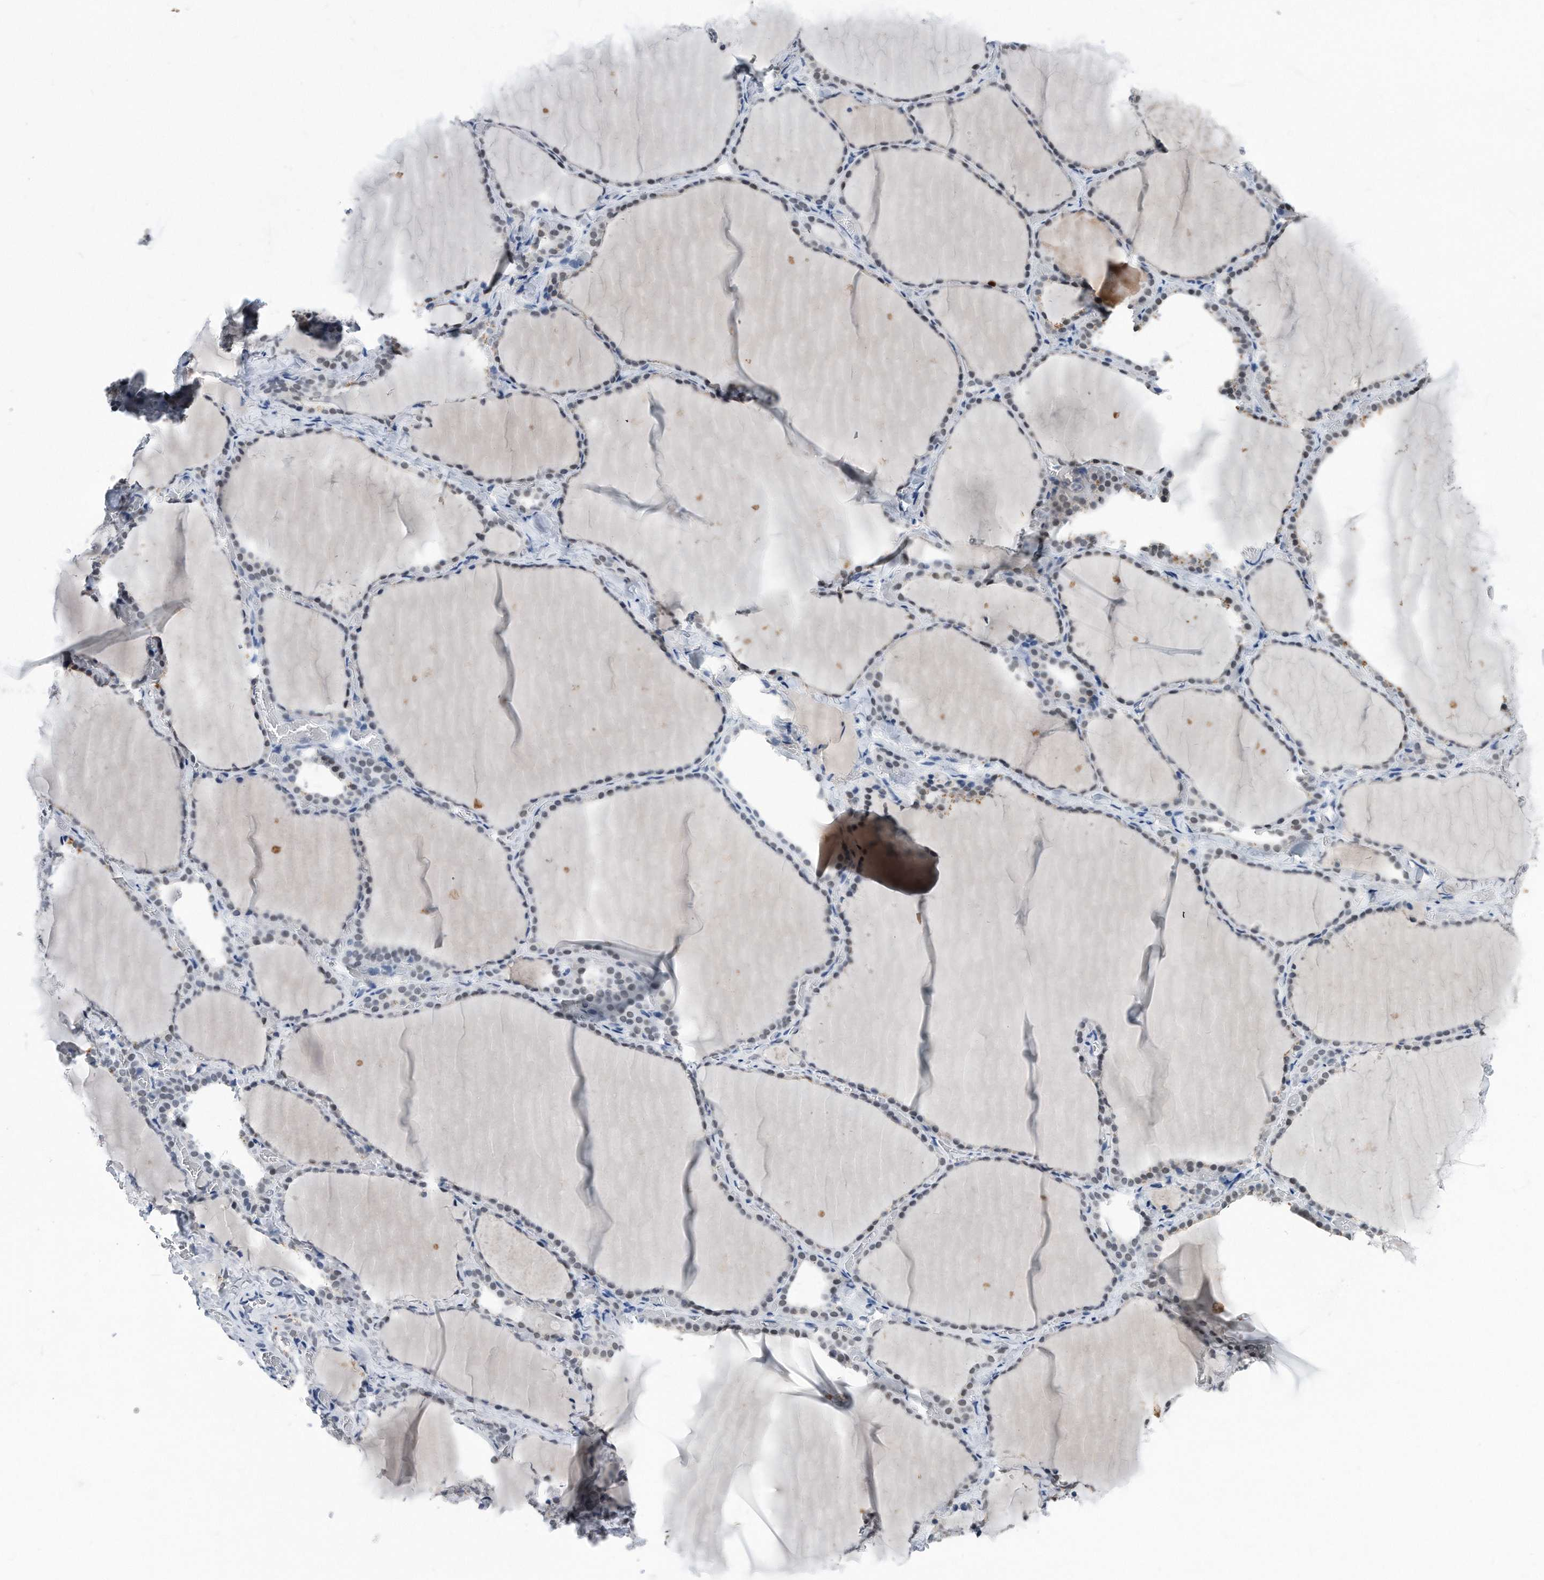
{"staining": {"intensity": "negative", "quantity": "none", "location": "none"}, "tissue": "thyroid gland", "cell_type": "Glandular cells", "image_type": "normal", "snomed": [{"axis": "morphology", "description": "Normal tissue, NOS"}, {"axis": "topography", "description": "Thyroid gland"}], "caption": "The photomicrograph displays no significant positivity in glandular cells of thyroid gland.", "gene": "PCNA", "patient": {"sex": "female", "age": 22}}